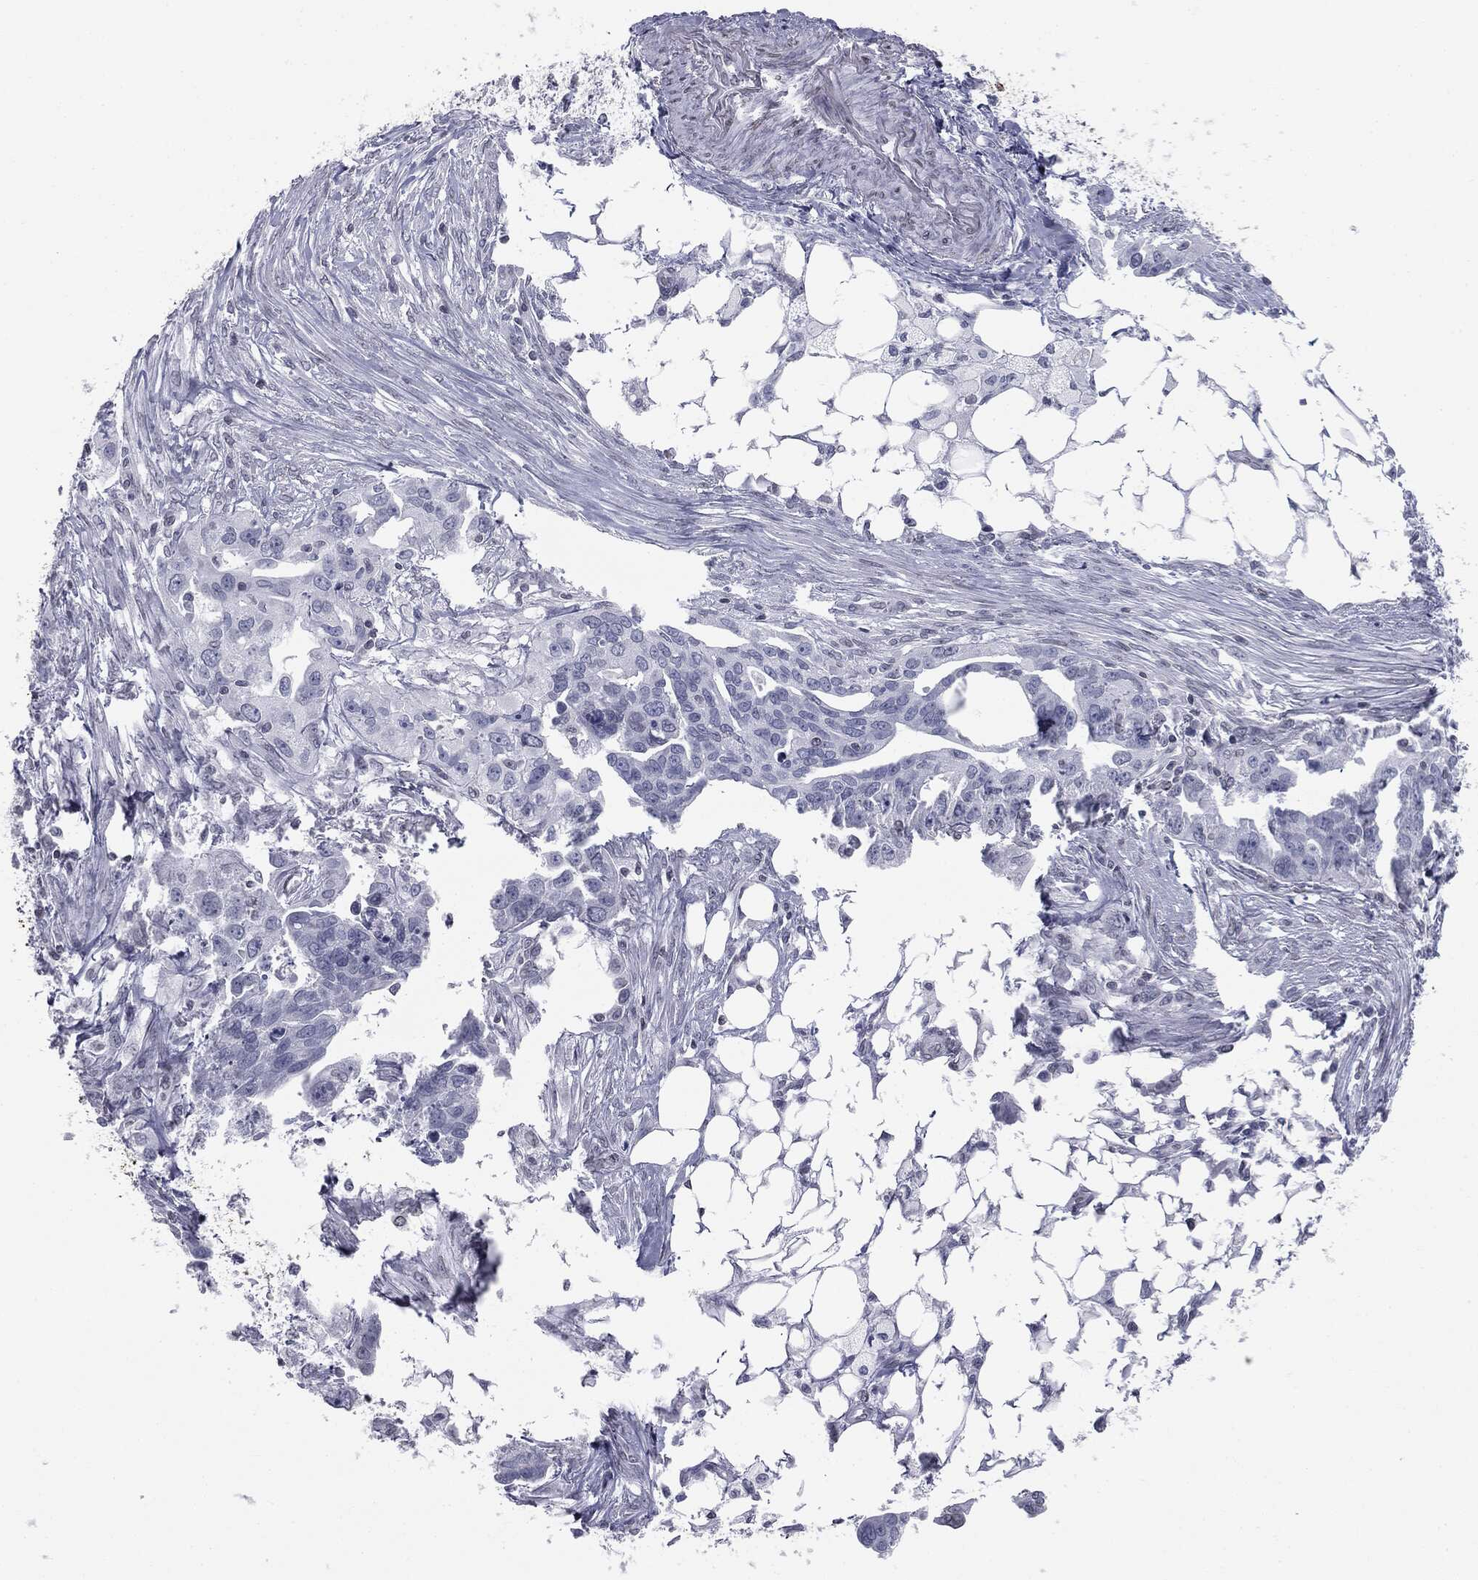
{"staining": {"intensity": "negative", "quantity": "none", "location": "none"}, "tissue": "ovarian cancer", "cell_type": "Tumor cells", "image_type": "cancer", "snomed": [{"axis": "morphology", "description": "Carcinoma, endometroid"}, {"axis": "morphology", "description": "Cystadenocarcinoma, serous, NOS"}, {"axis": "topography", "description": "Ovary"}], "caption": "This is a histopathology image of immunohistochemistry staining of ovarian cancer (endometroid carcinoma), which shows no expression in tumor cells.", "gene": "ALDOB", "patient": {"sex": "female", "age": 45}}